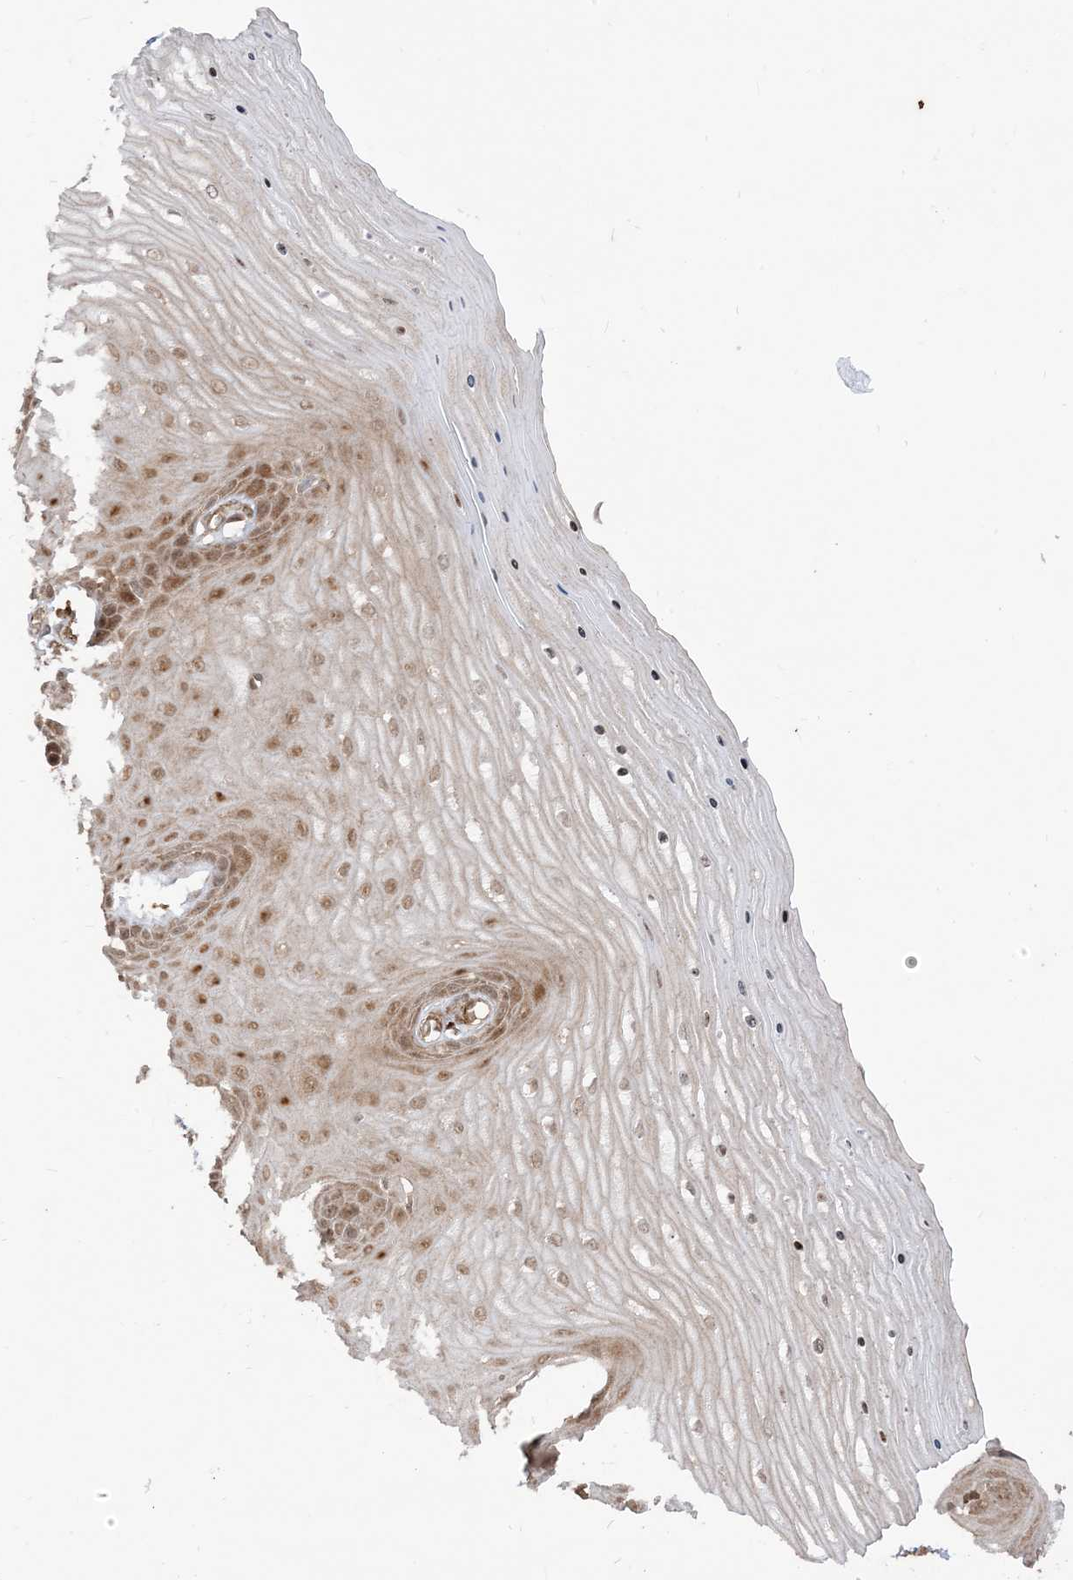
{"staining": {"intensity": "moderate", "quantity": ">75%", "location": "cytoplasmic/membranous,nuclear"}, "tissue": "cervix", "cell_type": "Glandular cells", "image_type": "normal", "snomed": [{"axis": "morphology", "description": "Normal tissue, NOS"}, {"axis": "topography", "description": "Cervix"}], "caption": "High-power microscopy captured an IHC photomicrograph of normal cervix, revealing moderate cytoplasmic/membranous,nuclear staining in about >75% of glandular cells. (DAB (3,3'-diaminobenzidine) = brown stain, brightfield microscopy at high magnification).", "gene": "TBCC", "patient": {"sex": "female", "age": 55}}